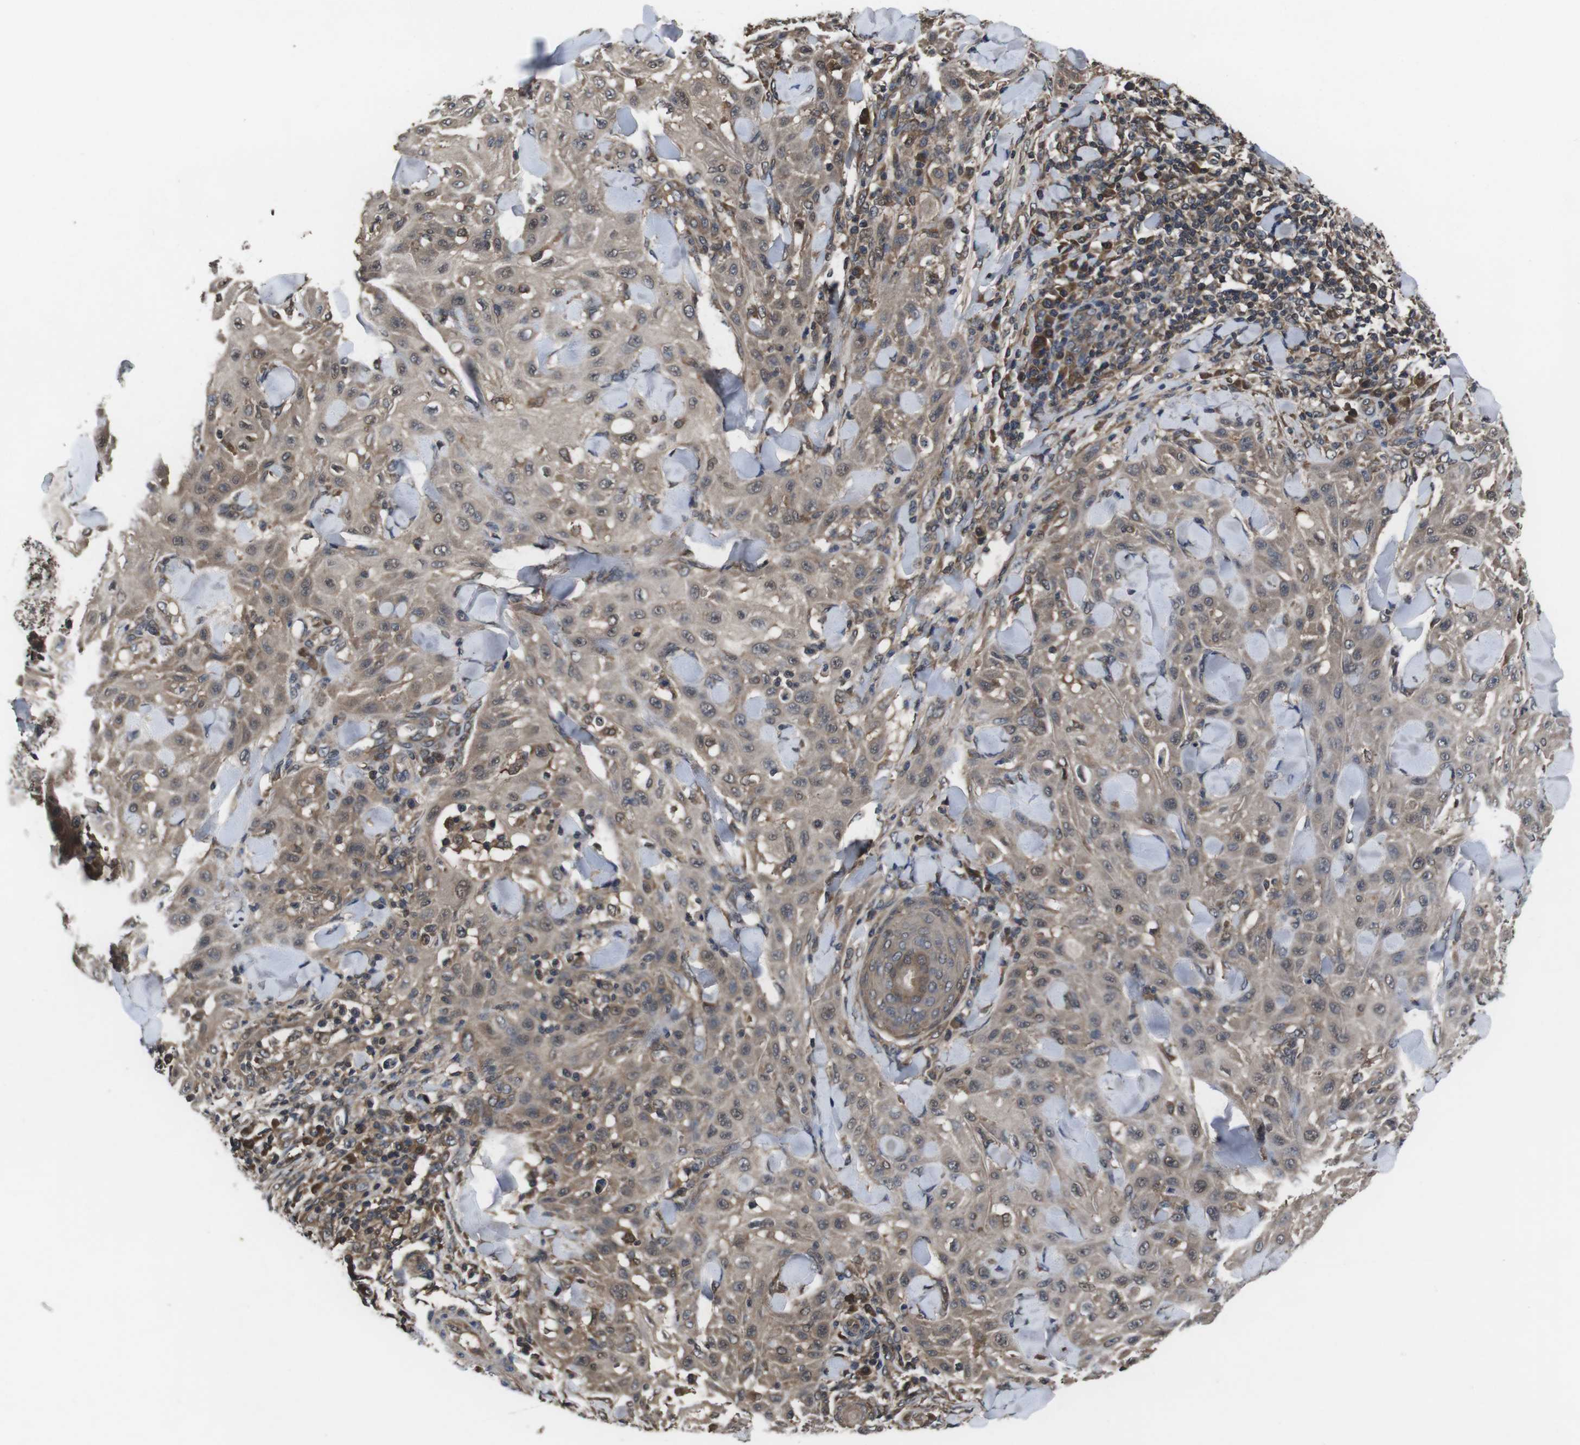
{"staining": {"intensity": "weak", "quantity": ">75%", "location": "cytoplasmic/membranous"}, "tissue": "skin cancer", "cell_type": "Tumor cells", "image_type": "cancer", "snomed": [{"axis": "morphology", "description": "Squamous cell carcinoma, NOS"}, {"axis": "topography", "description": "Skin"}], "caption": "This photomicrograph demonstrates immunohistochemistry (IHC) staining of human skin cancer, with low weak cytoplasmic/membranous expression in about >75% of tumor cells.", "gene": "CXCL11", "patient": {"sex": "male", "age": 24}}